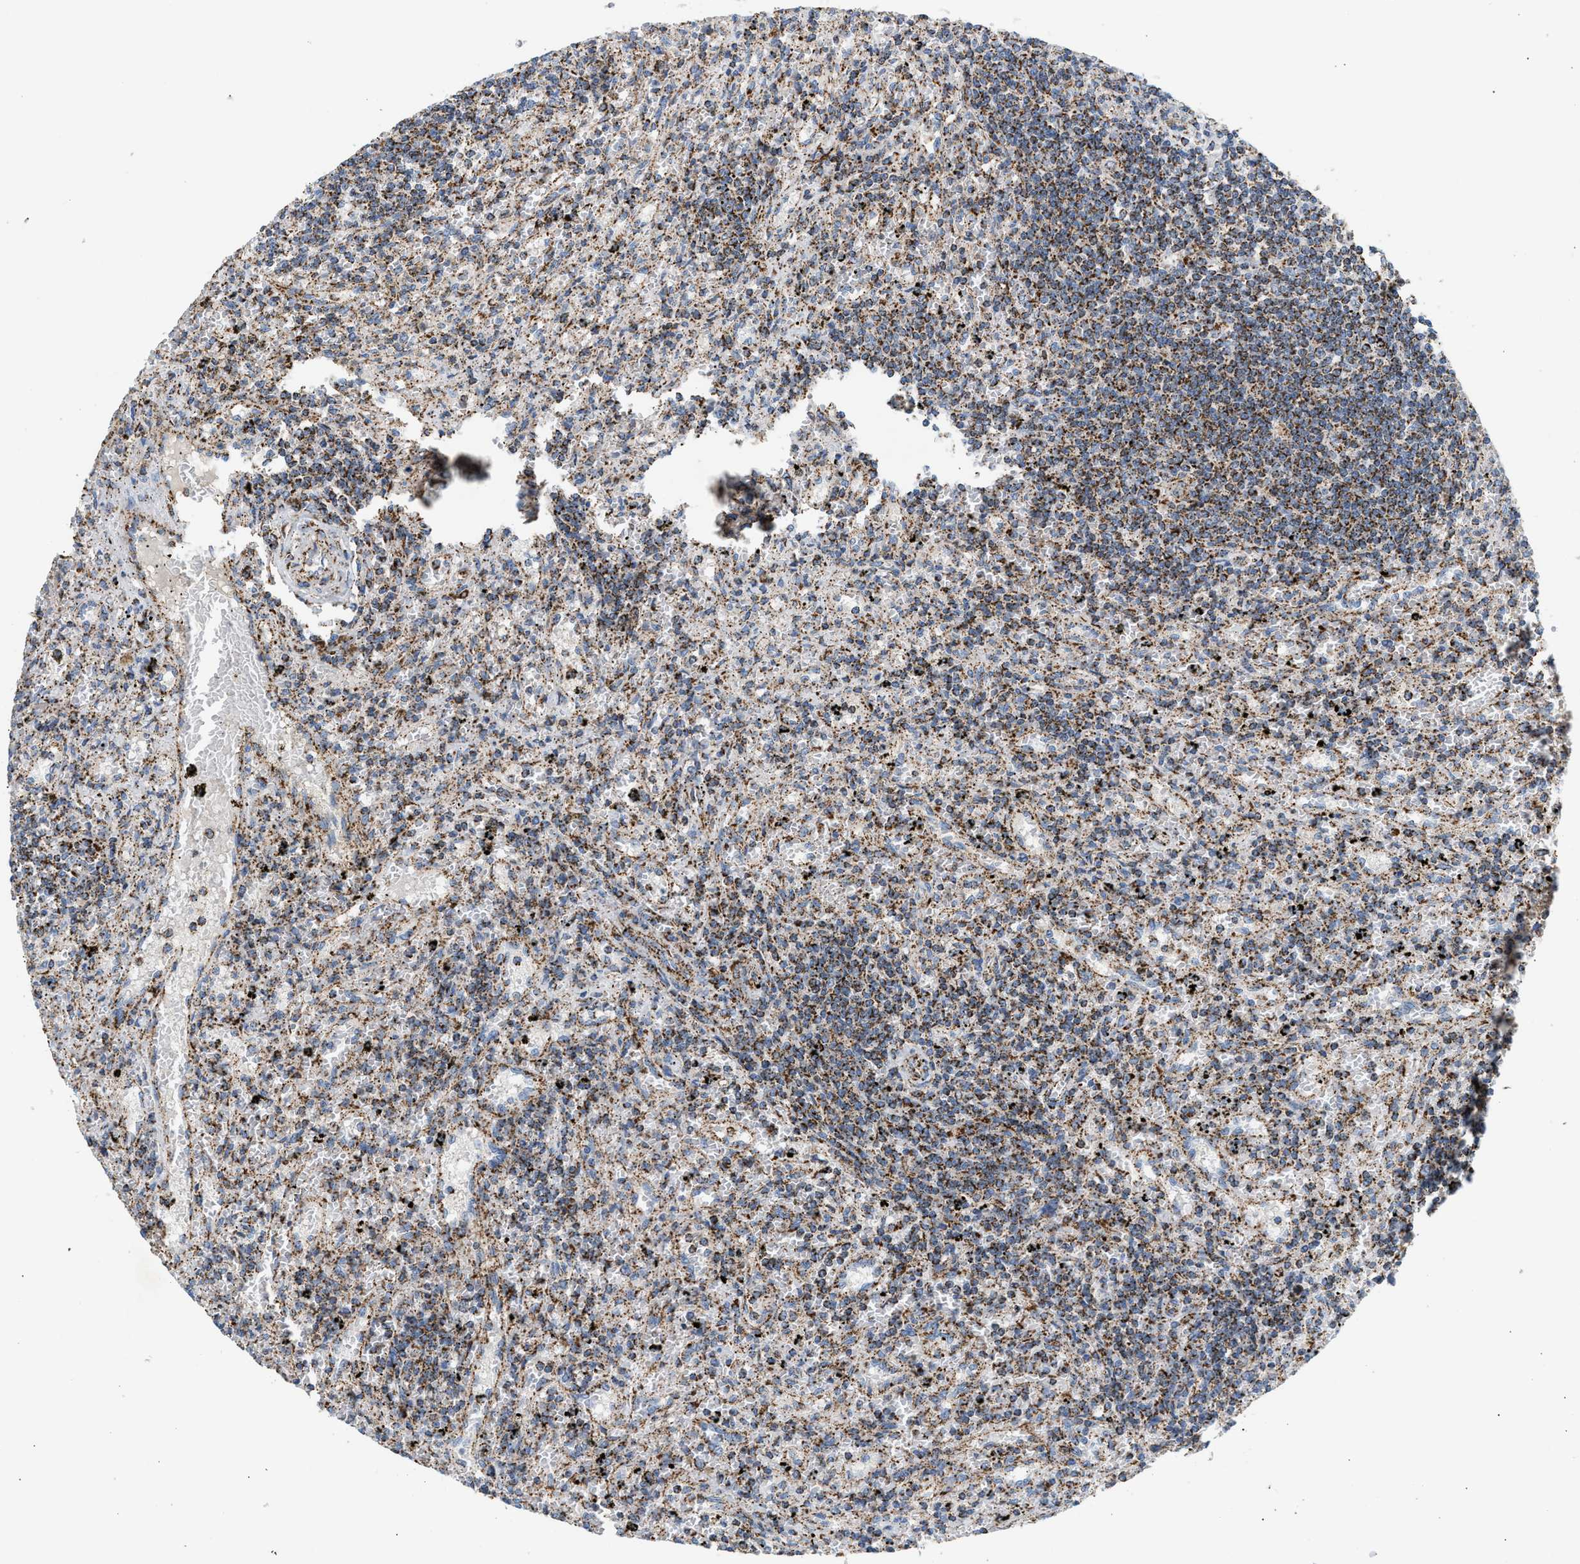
{"staining": {"intensity": "strong", "quantity": ">75%", "location": "cytoplasmic/membranous"}, "tissue": "lymphoma", "cell_type": "Tumor cells", "image_type": "cancer", "snomed": [{"axis": "morphology", "description": "Malignant lymphoma, non-Hodgkin's type, Low grade"}, {"axis": "topography", "description": "Spleen"}], "caption": "Human low-grade malignant lymphoma, non-Hodgkin's type stained with a protein marker shows strong staining in tumor cells.", "gene": "OGDH", "patient": {"sex": "male", "age": 76}}